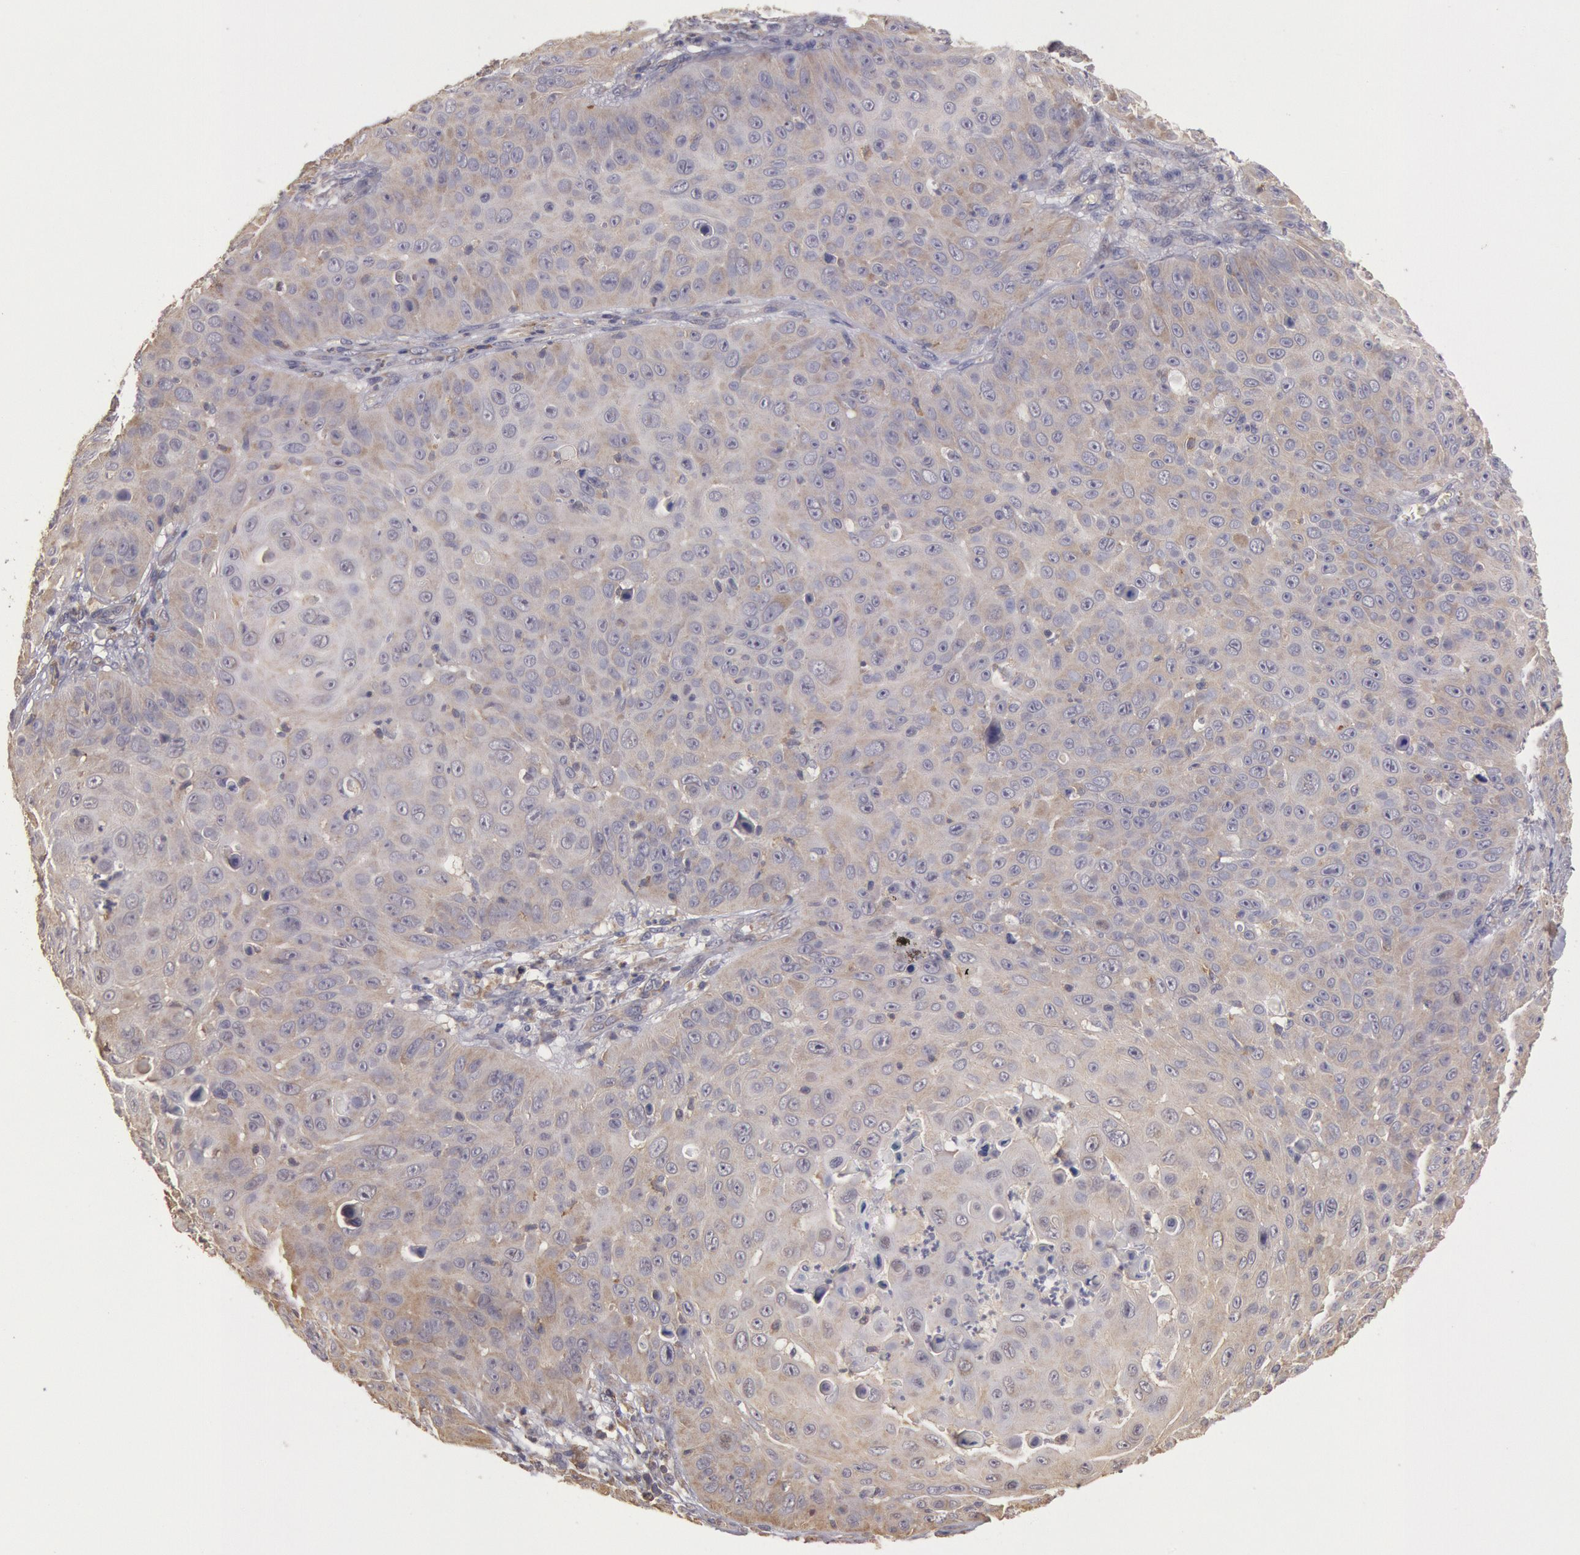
{"staining": {"intensity": "weak", "quantity": ">75%", "location": "cytoplasmic/membranous"}, "tissue": "skin cancer", "cell_type": "Tumor cells", "image_type": "cancer", "snomed": [{"axis": "morphology", "description": "Squamous cell carcinoma, NOS"}, {"axis": "topography", "description": "Skin"}], "caption": "A histopathology image of skin cancer stained for a protein shows weak cytoplasmic/membranous brown staining in tumor cells. (IHC, brightfield microscopy, high magnification).", "gene": "NMT2", "patient": {"sex": "male", "age": 82}}